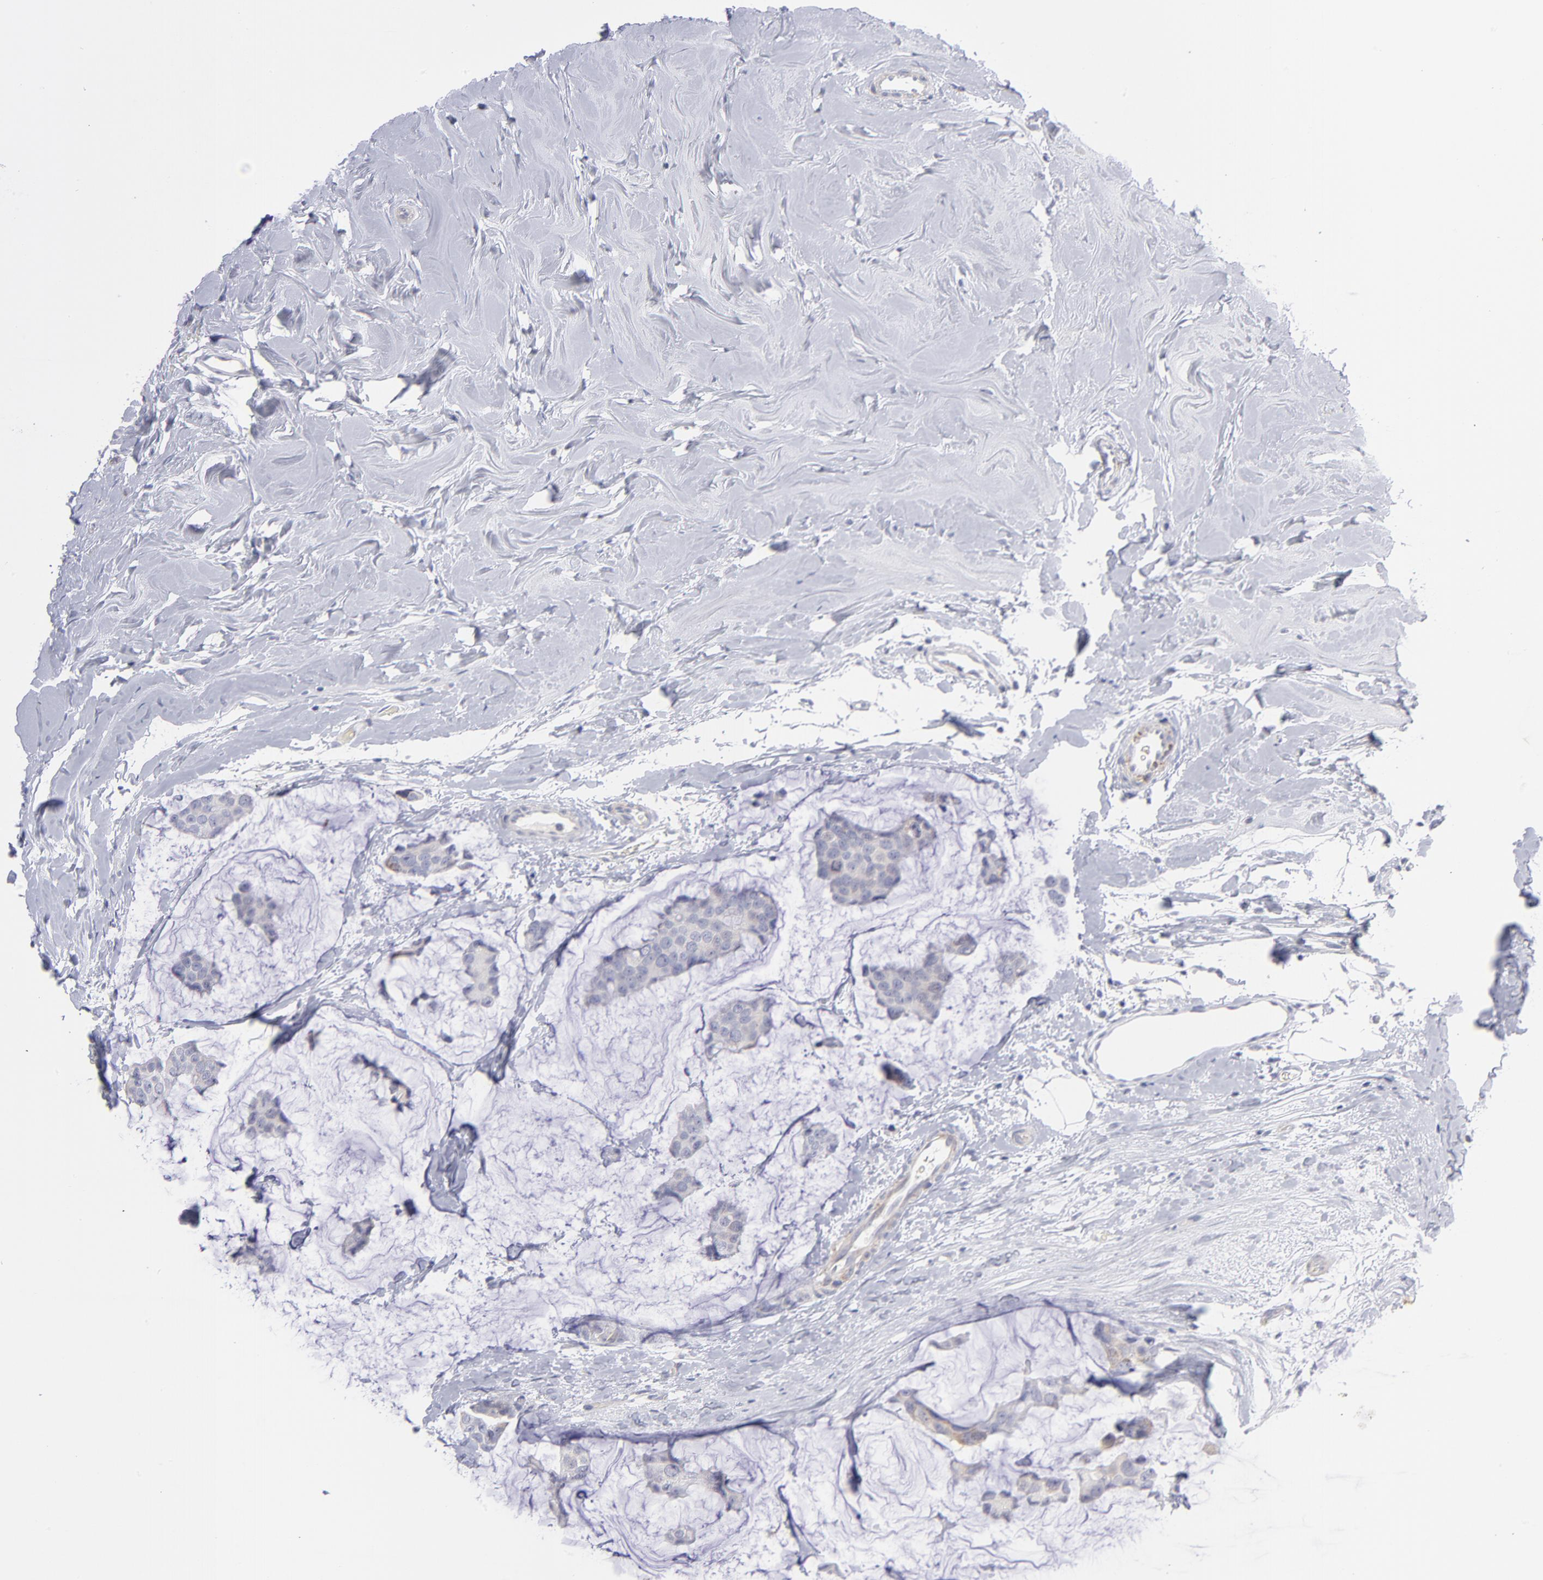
{"staining": {"intensity": "weak", "quantity": "<25%", "location": "cytoplasmic/membranous"}, "tissue": "breast cancer", "cell_type": "Tumor cells", "image_type": "cancer", "snomed": [{"axis": "morphology", "description": "Normal tissue, NOS"}, {"axis": "morphology", "description": "Duct carcinoma"}, {"axis": "topography", "description": "Breast"}], "caption": "Micrograph shows no significant protein staining in tumor cells of invasive ductal carcinoma (breast).", "gene": "MTHFD2", "patient": {"sex": "female", "age": 50}}